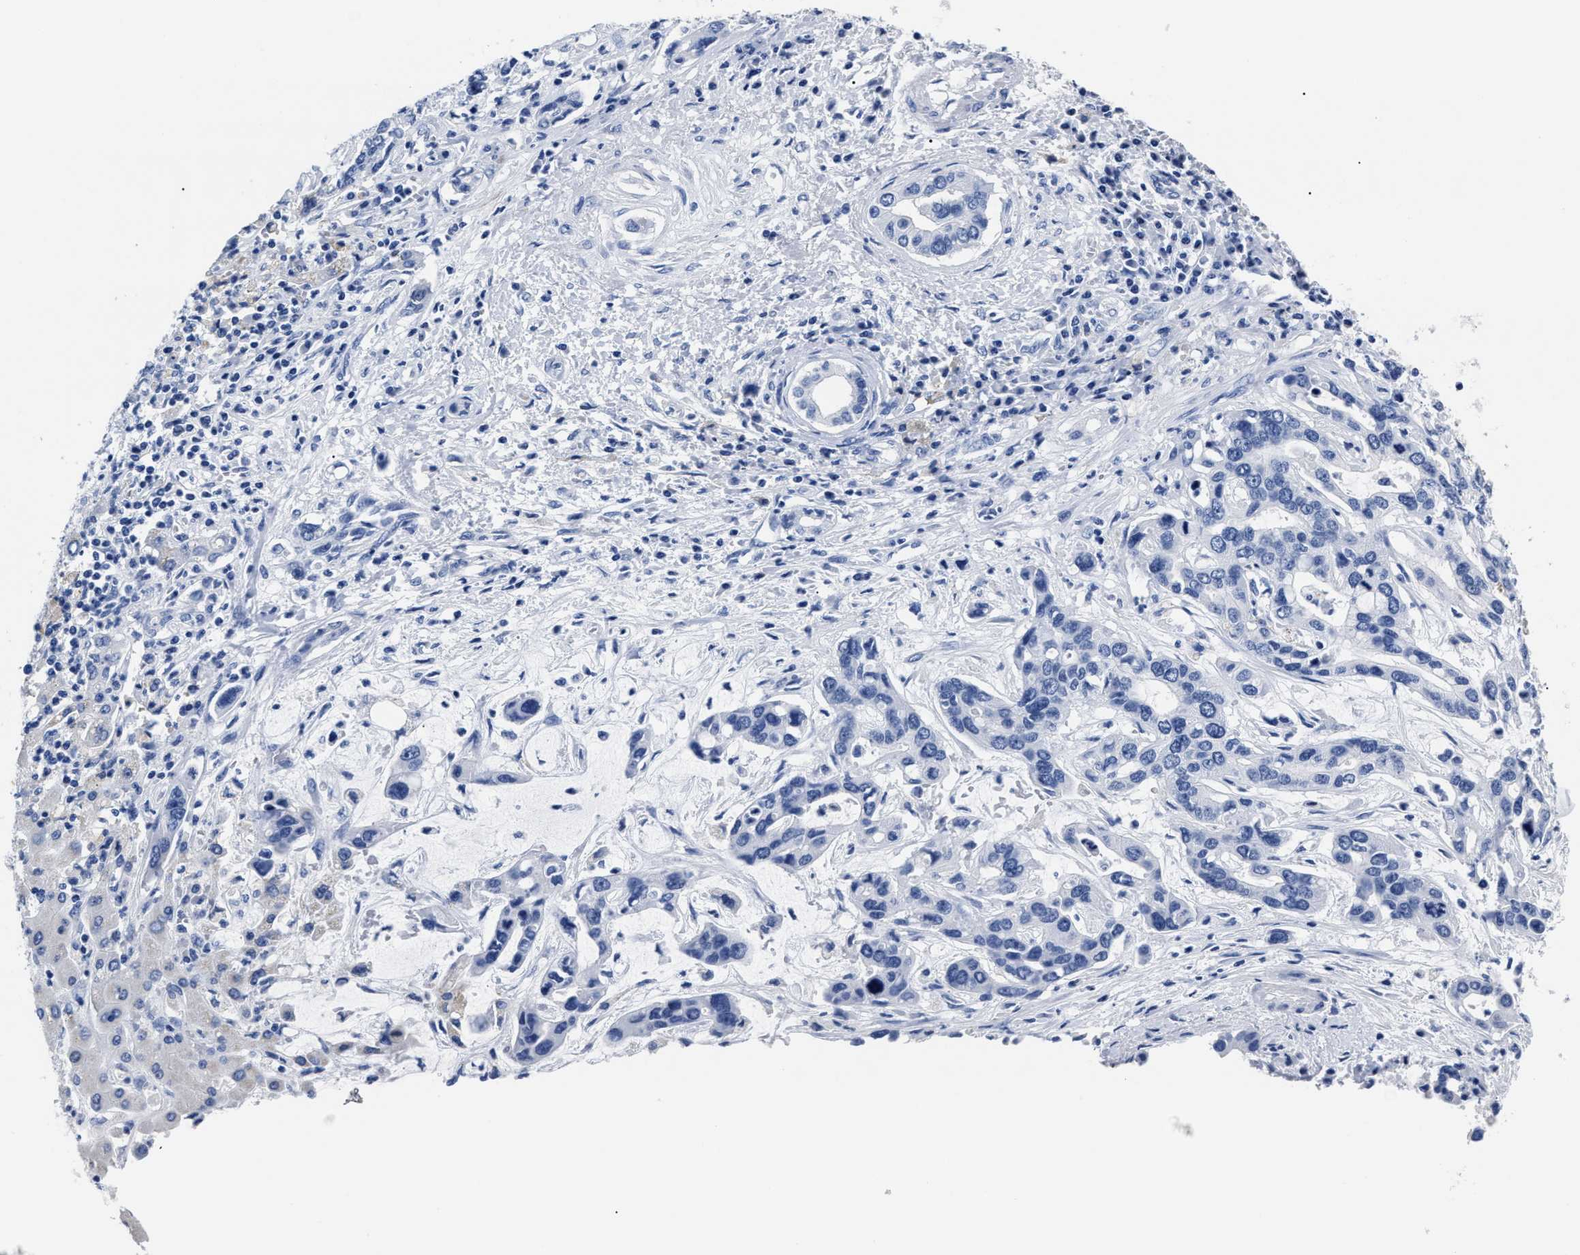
{"staining": {"intensity": "negative", "quantity": "none", "location": "none"}, "tissue": "liver cancer", "cell_type": "Tumor cells", "image_type": "cancer", "snomed": [{"axis": "morphology", "description": "Cholangiocarcinoma"}, {"axis": "topography", "description": "Liver"}], "caption": "DAB immunohistochemical staining of human cholangiocarcinoma (liver) shows no significant expression in tumor cells.", "gene": "ALPG", "patient": {"sex": "female", "age": 65}}